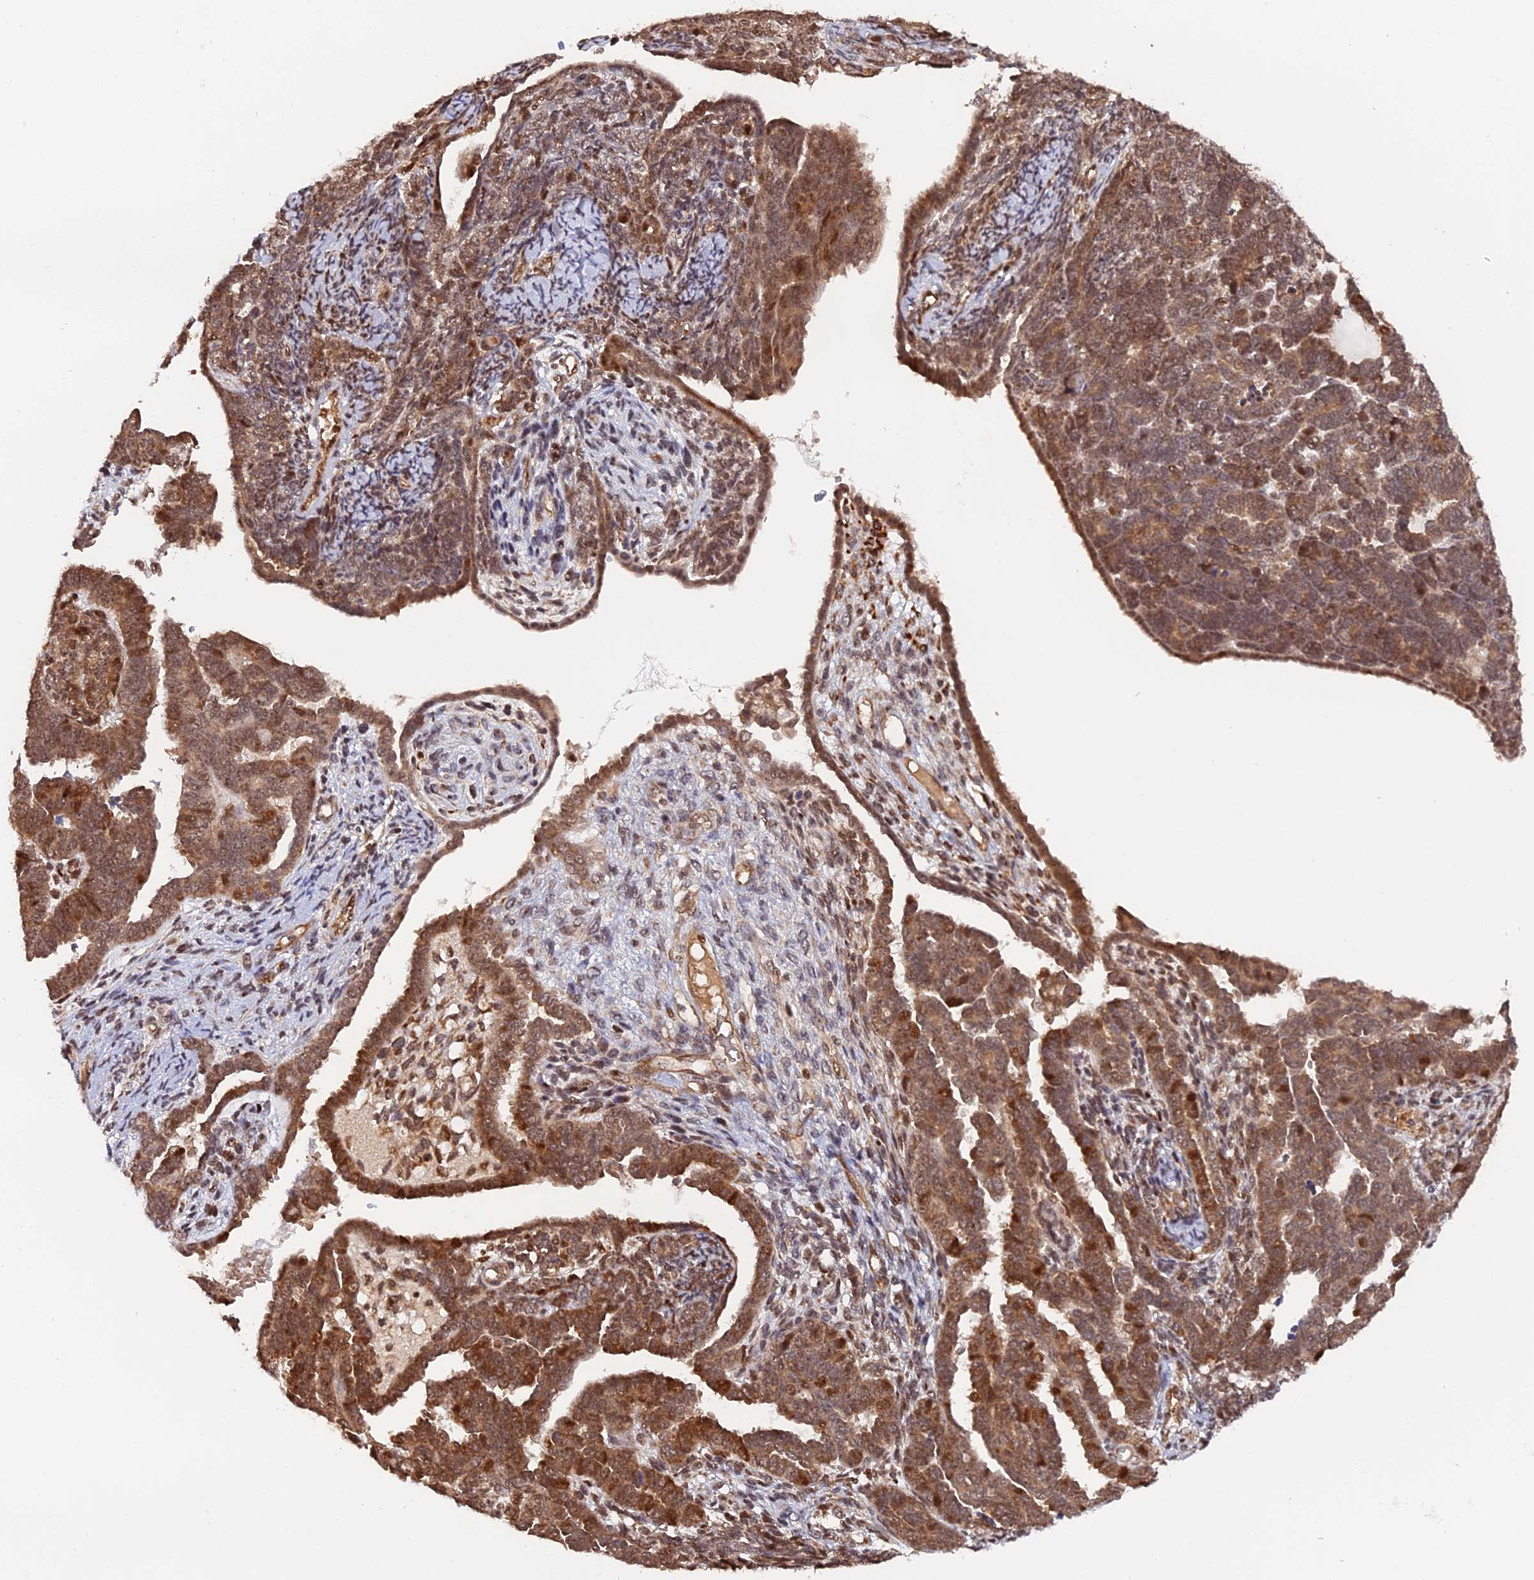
{"staining": {"intensity": "moderate", "quantity": ">75%", "location": "cytoplasmic/membranous,nuclear"}, "tissue": "endometrial cancer", "cell_type": "Tumor cells", "image_type": "cancer", "snomed": [{"axis": "morphology", "description": "Neoplasm, malignant, NOS"}, {"axis": "topography", "description": "Endometrium"}], "caption": "The image reveals immunohistochemical staining of endometrial neoplasm (malignant). There is moderate cytoplasmic/membranous and nuclear expression is seen in approximately >75% of tumor cells. The staining was performed using DAB to visualize the protein expression in brown, while the nuclei were stained in blue with hematoxylin (Magnification: 20x).", "gene": "ANKRD24", "patient": {"sex": "female", "age": 74}}